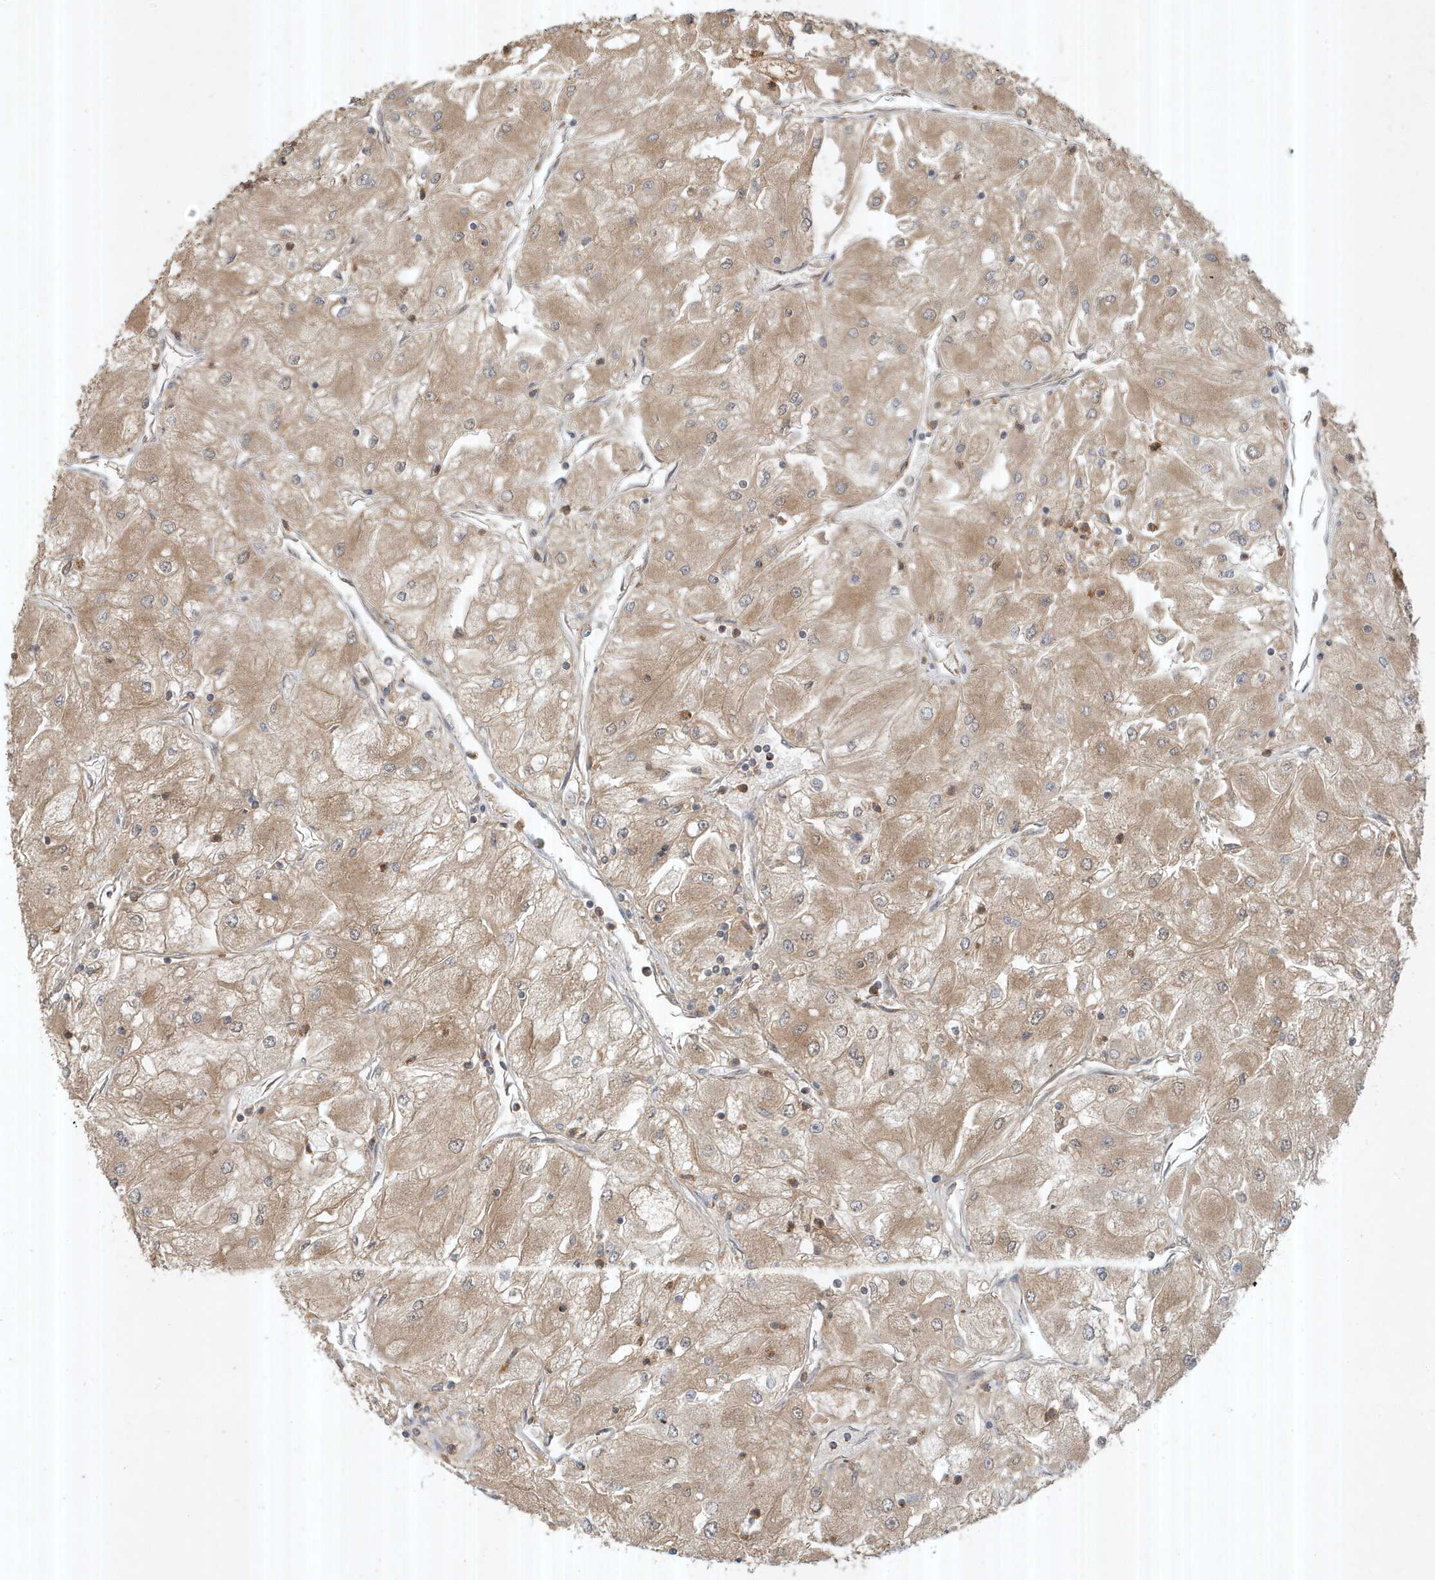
{"staining": {"intensity": "weak", "quantity": ">75%", "location": "cytoplasmic/membranous"}, "tissue": "renal cancer", "cell_type": "Tumor cells", "image_type": "cancer", "snomed": [{"axis": "morphology", "description": "Adenocarcinoma, NOS"}, {"axis": "topography", "description": "Kidney"}], "caption": "Human renal cancer (adenocarcinoma) stained with a protein marker reveals weak staining in tumor cells.", "gene": "ABCB9", "patient": {"sex": "male", "age": 80}}